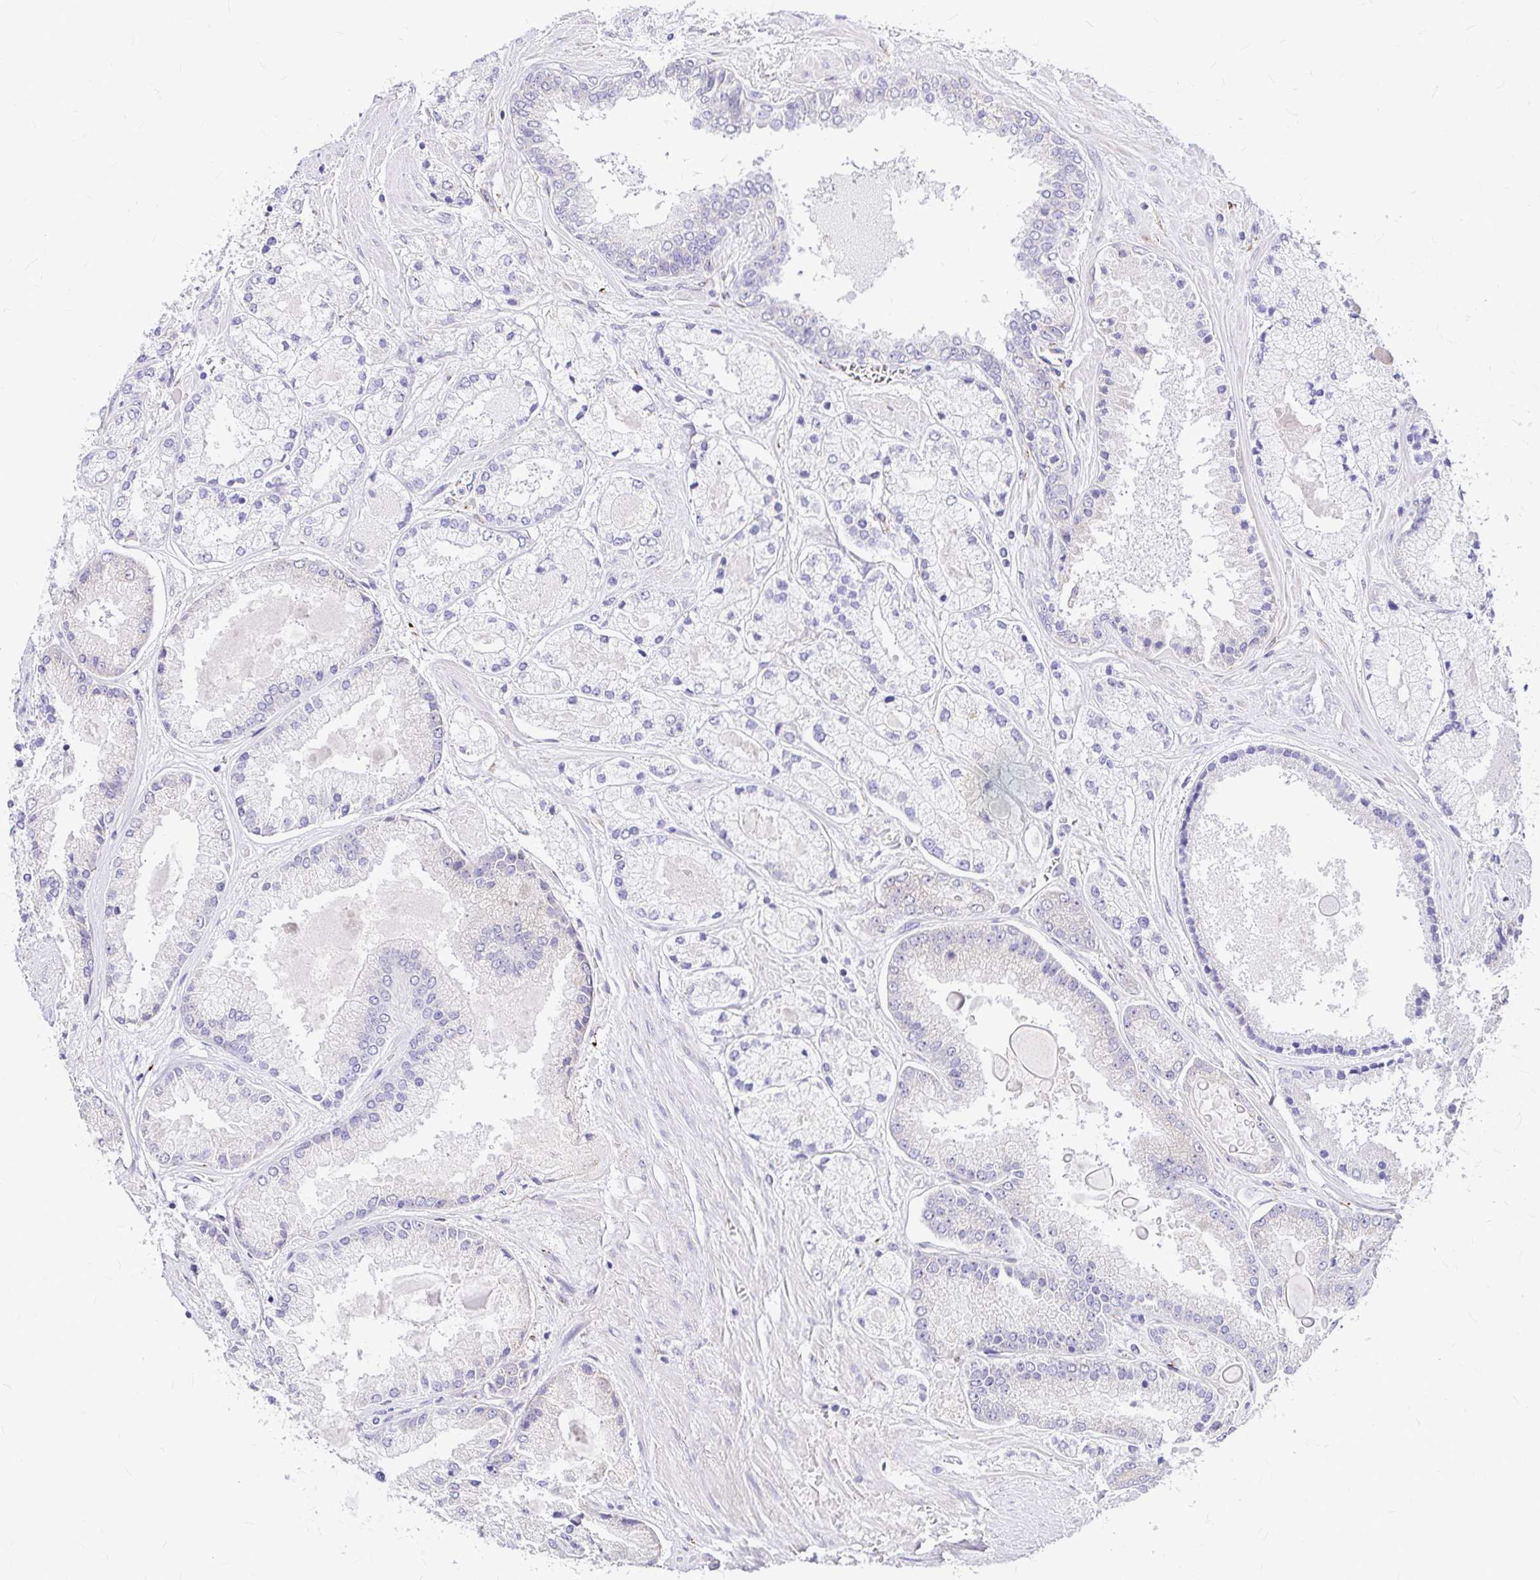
{"staining": {"intensity": "negative", "quantity": "none", "location": "none"}, "tissue": "prostate cancer", "cell_type": "Tumor cells", "image_type": "cancer", "snomed": [{"axis": "morphology", "description": "Adenocarcinoma, High grade"}, {"axis": "topography", "description": "Prostate"}], "caption": "Immunohistochemistry (IHC) histopathology image of neoplastic tissue: adenocarcinoma (high-grade) (prostate) stained with DAB (3,3'-diaminobenzidine) demonstrates no significant protein staining in tumor cells.", "gene": "GABBR2", "patient": {"sex": "male", "age": 67}}